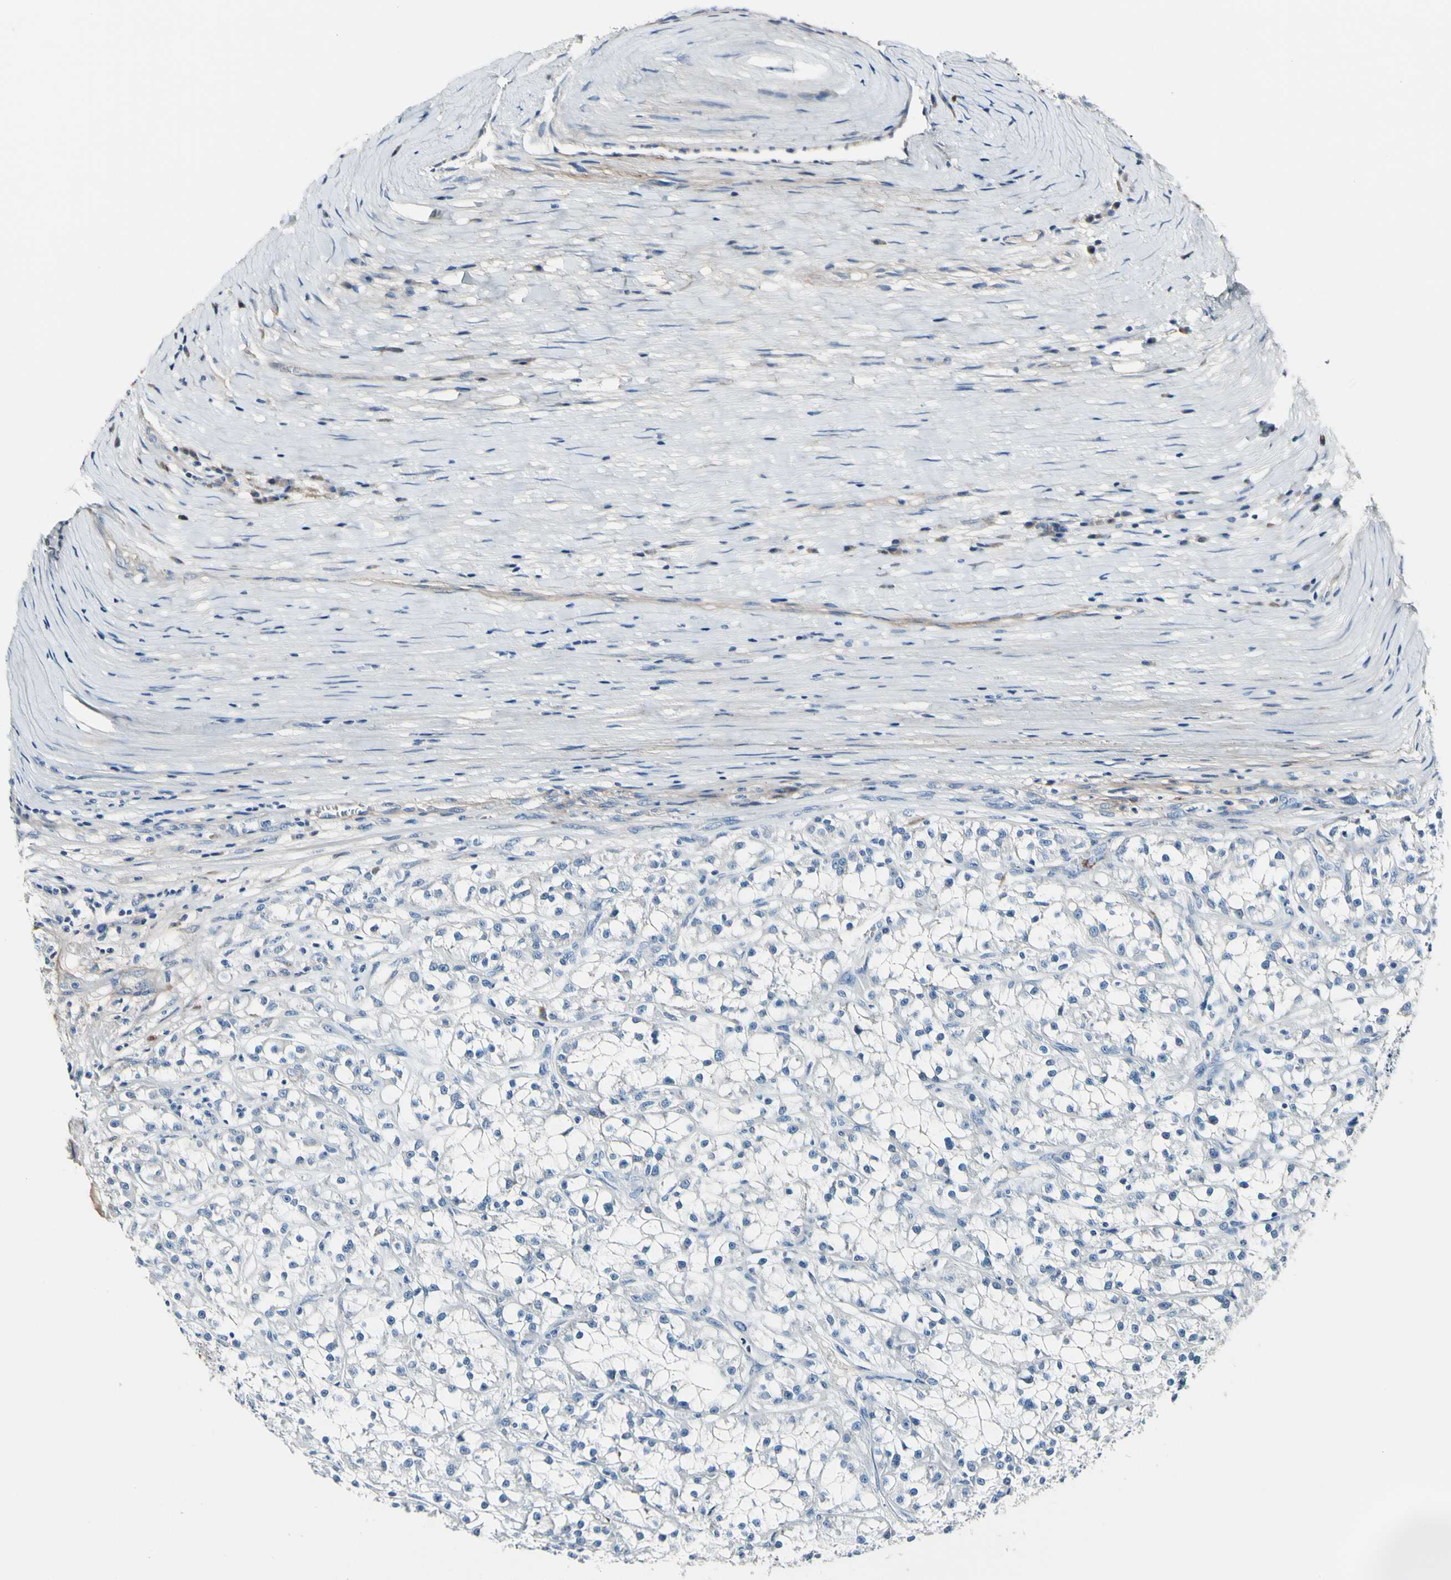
{"staining": {"intensity": "negative", "quantity": "none", "location": "none"}, "tissue": "renal cancer", "cell_type": "Tumor cells", "image_type": "cancer", "snomed": [{"axis": "morphology", "description": "Adenocarcinoma, NOS"}, {"axis": "topography", "description": "Kidney"}], "caption": "An image of human renal cancer is negative for staining in tumor cells.", "gene": "COL6A3", "patient": {"sex": "female", "age": 52}}